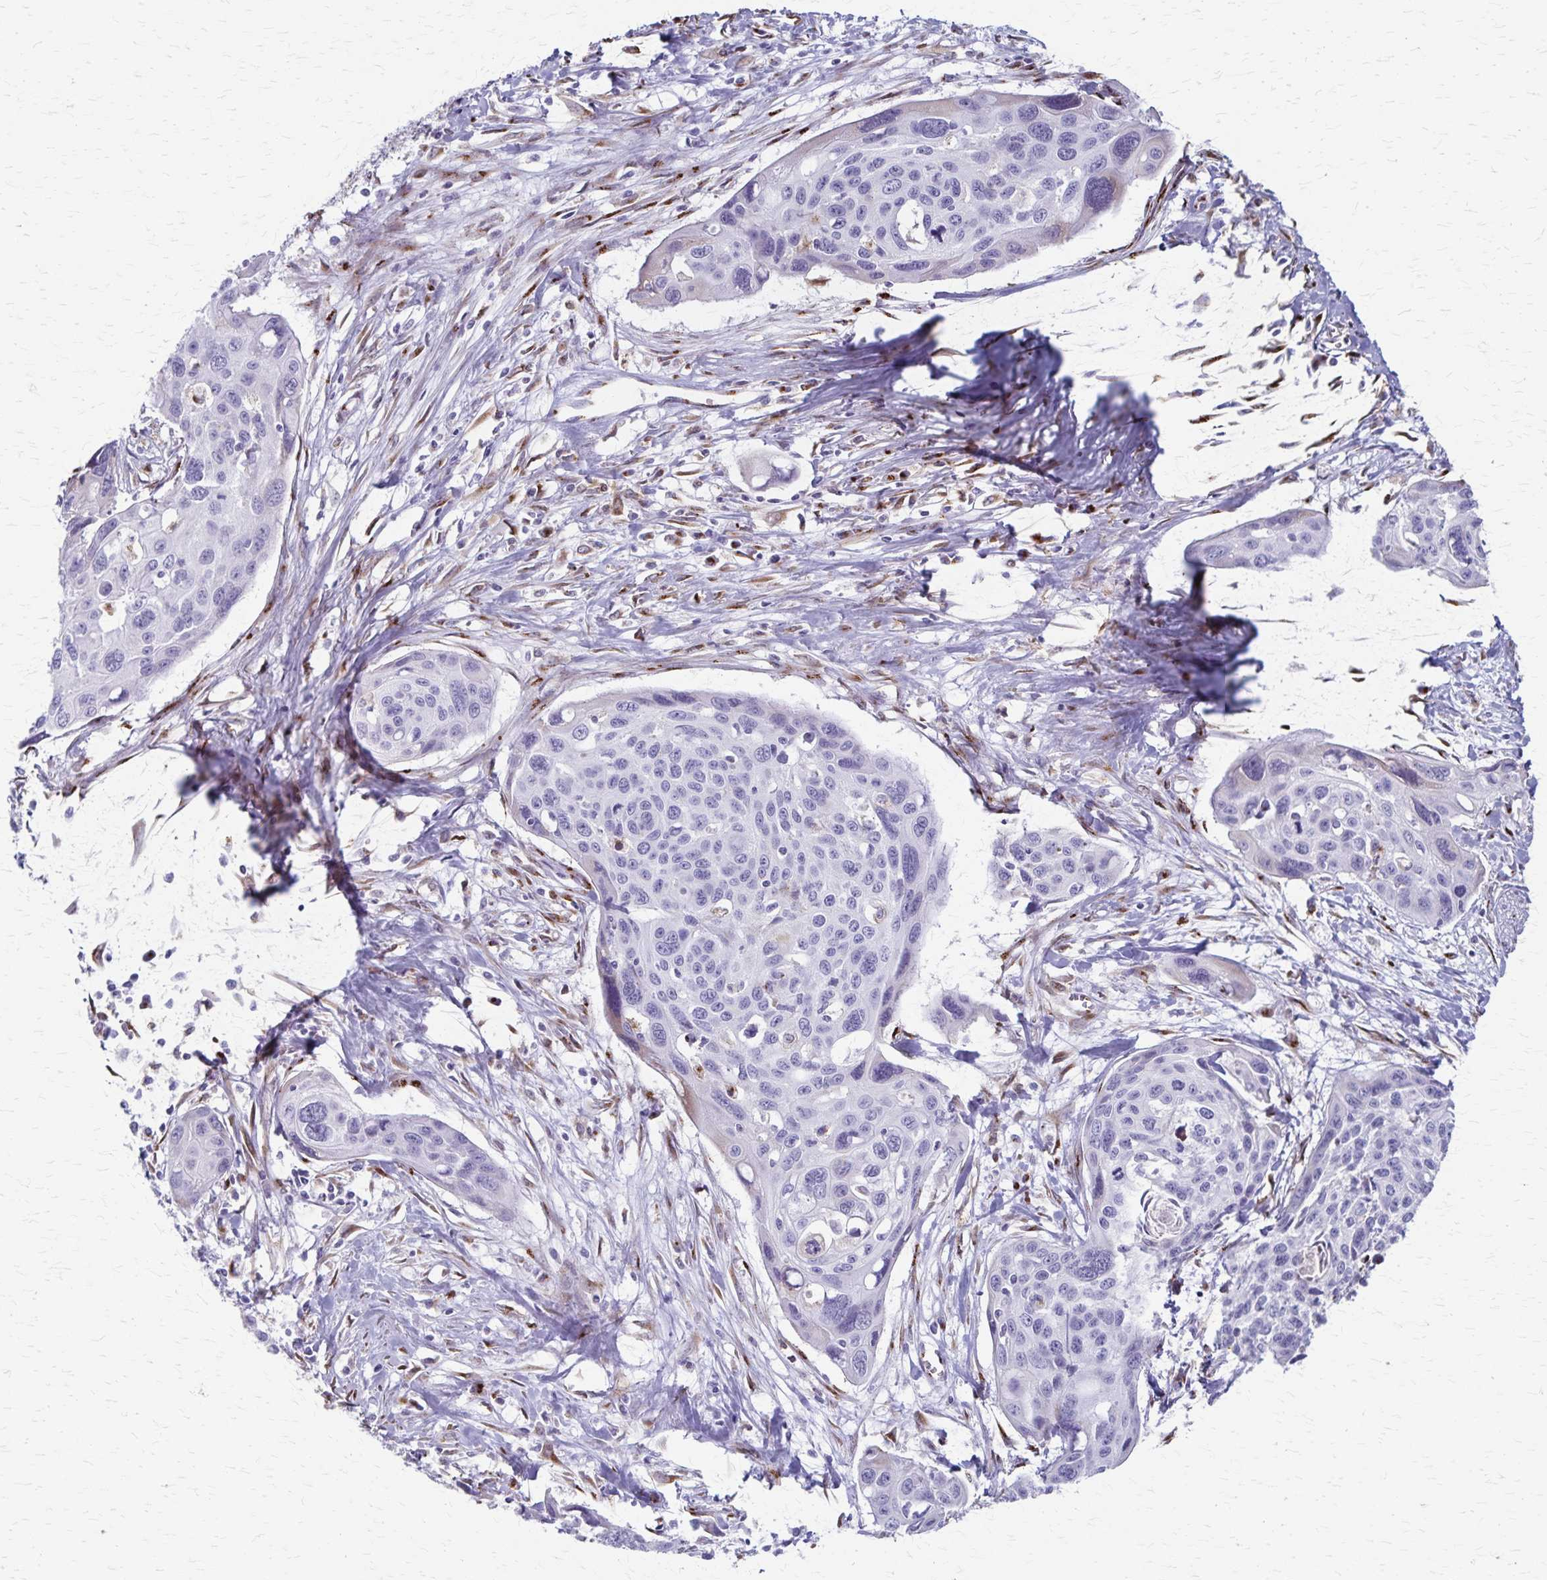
{"staining": {"intensity": "negative", "quantity": "none", "location": "none"}, "tissue": "cervical cancer", "cell_type": "Tumor cells", "image_type": "cancer", "snomed": [{"axis": "morphology", "description": "Squamous cell carcinoma, NOS"}, {"axis": "topography", "description": "Cervix"}], "caption": "Protein analysis of cervical cancer (squamous cell carcinoma) demonstrates no significant staining in tumor cells.", "gene": "MCFD2", "patient": {"sex": "female", "age": 31}}